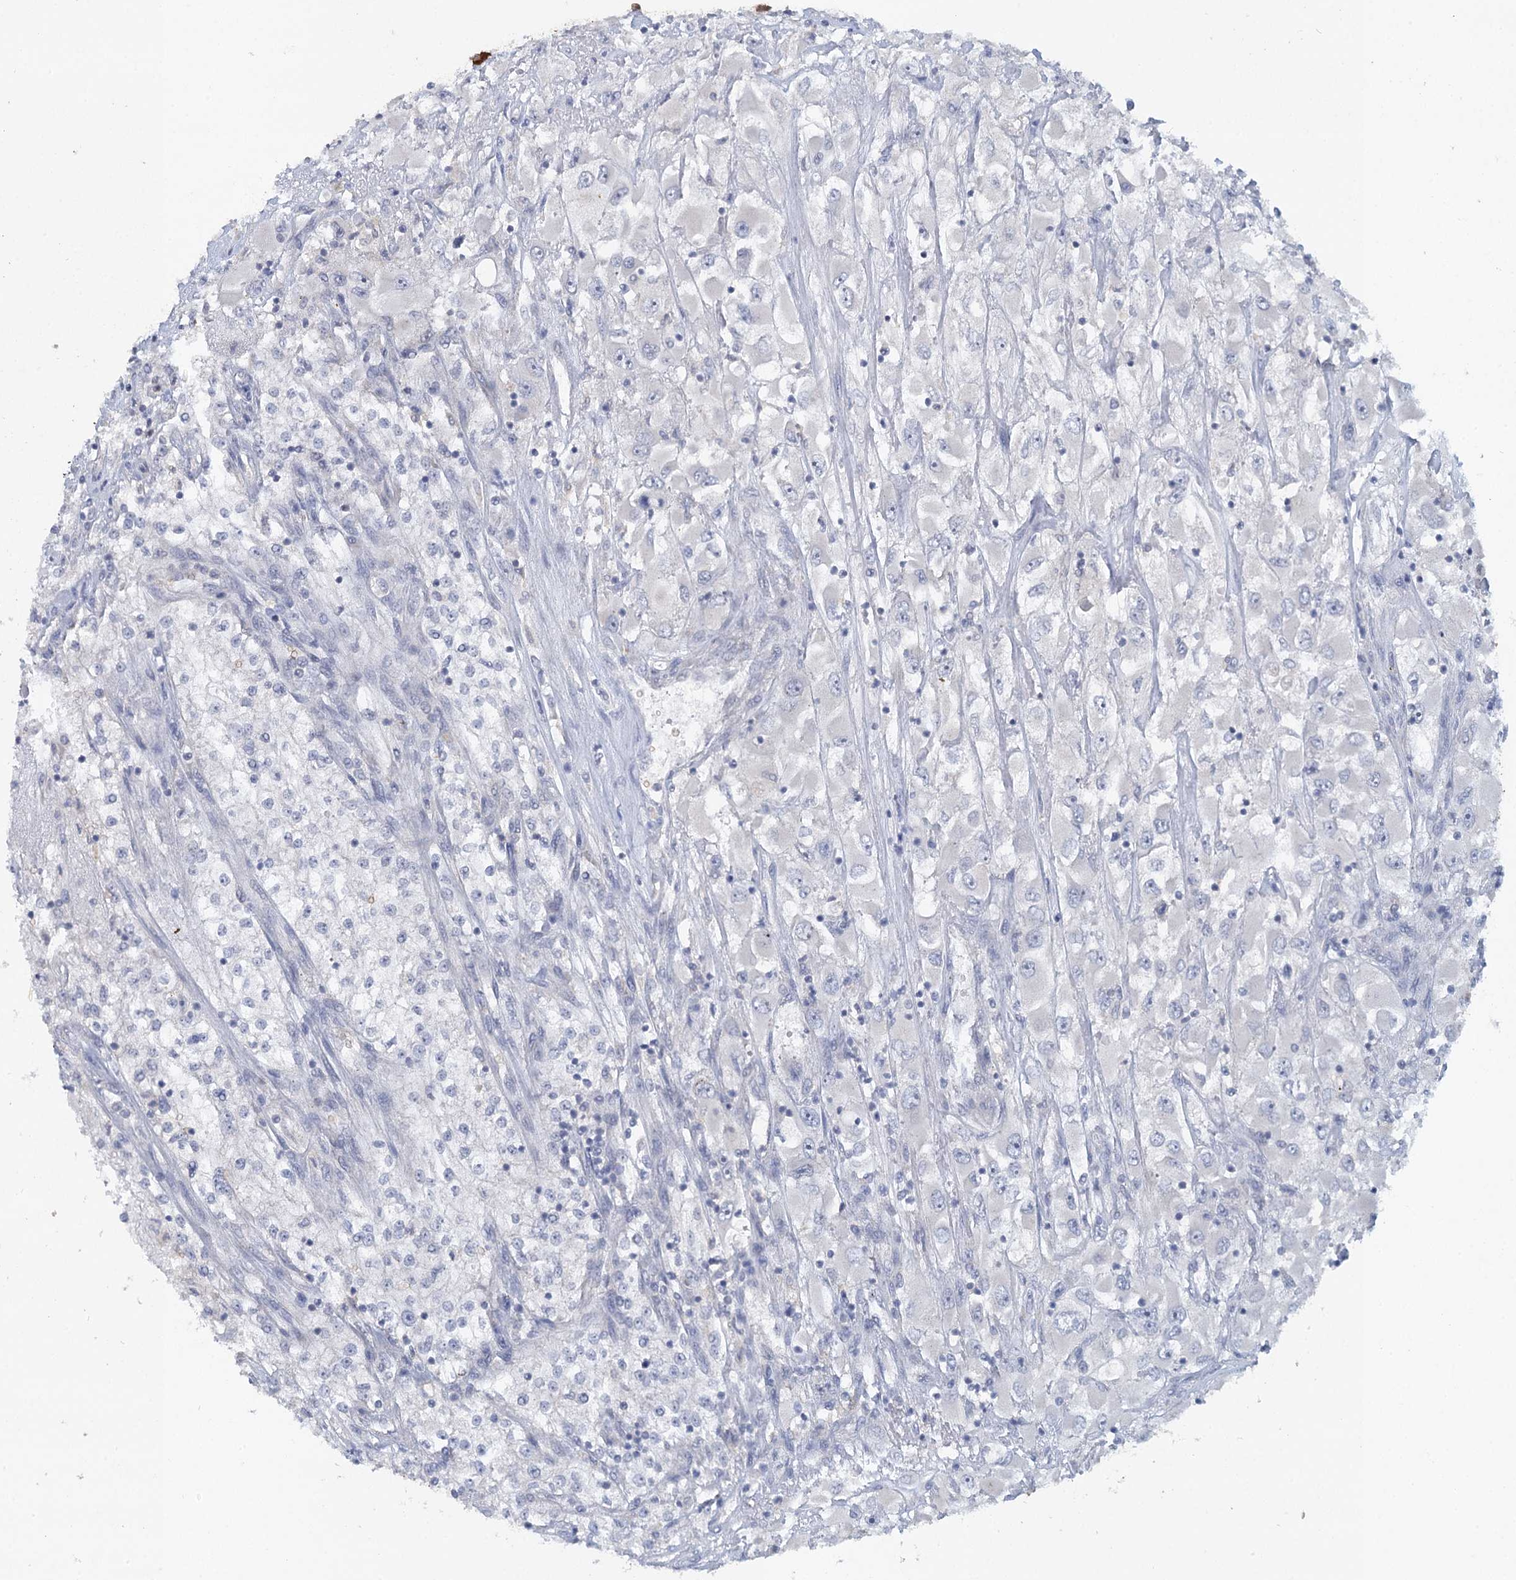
{"staining": {"intensity": "negative", "quantity": "none", "location": "none"}, "tissue": "renal cancer", "cell_type": "Tumor cells", "image_type": "cancer", "snomed": [{"axis": "morphology", "description": "Adenocarcinoma, NOS"}, {"axis": "topography", "description": "Kidney"}], "caption": "Immunohistochemical staining of human renal cancer (adenocarcinoma) reveals no significant expression in tumor cells.", "gene": "MYO7B", "patient": {"sex": "female", "age": 52}}